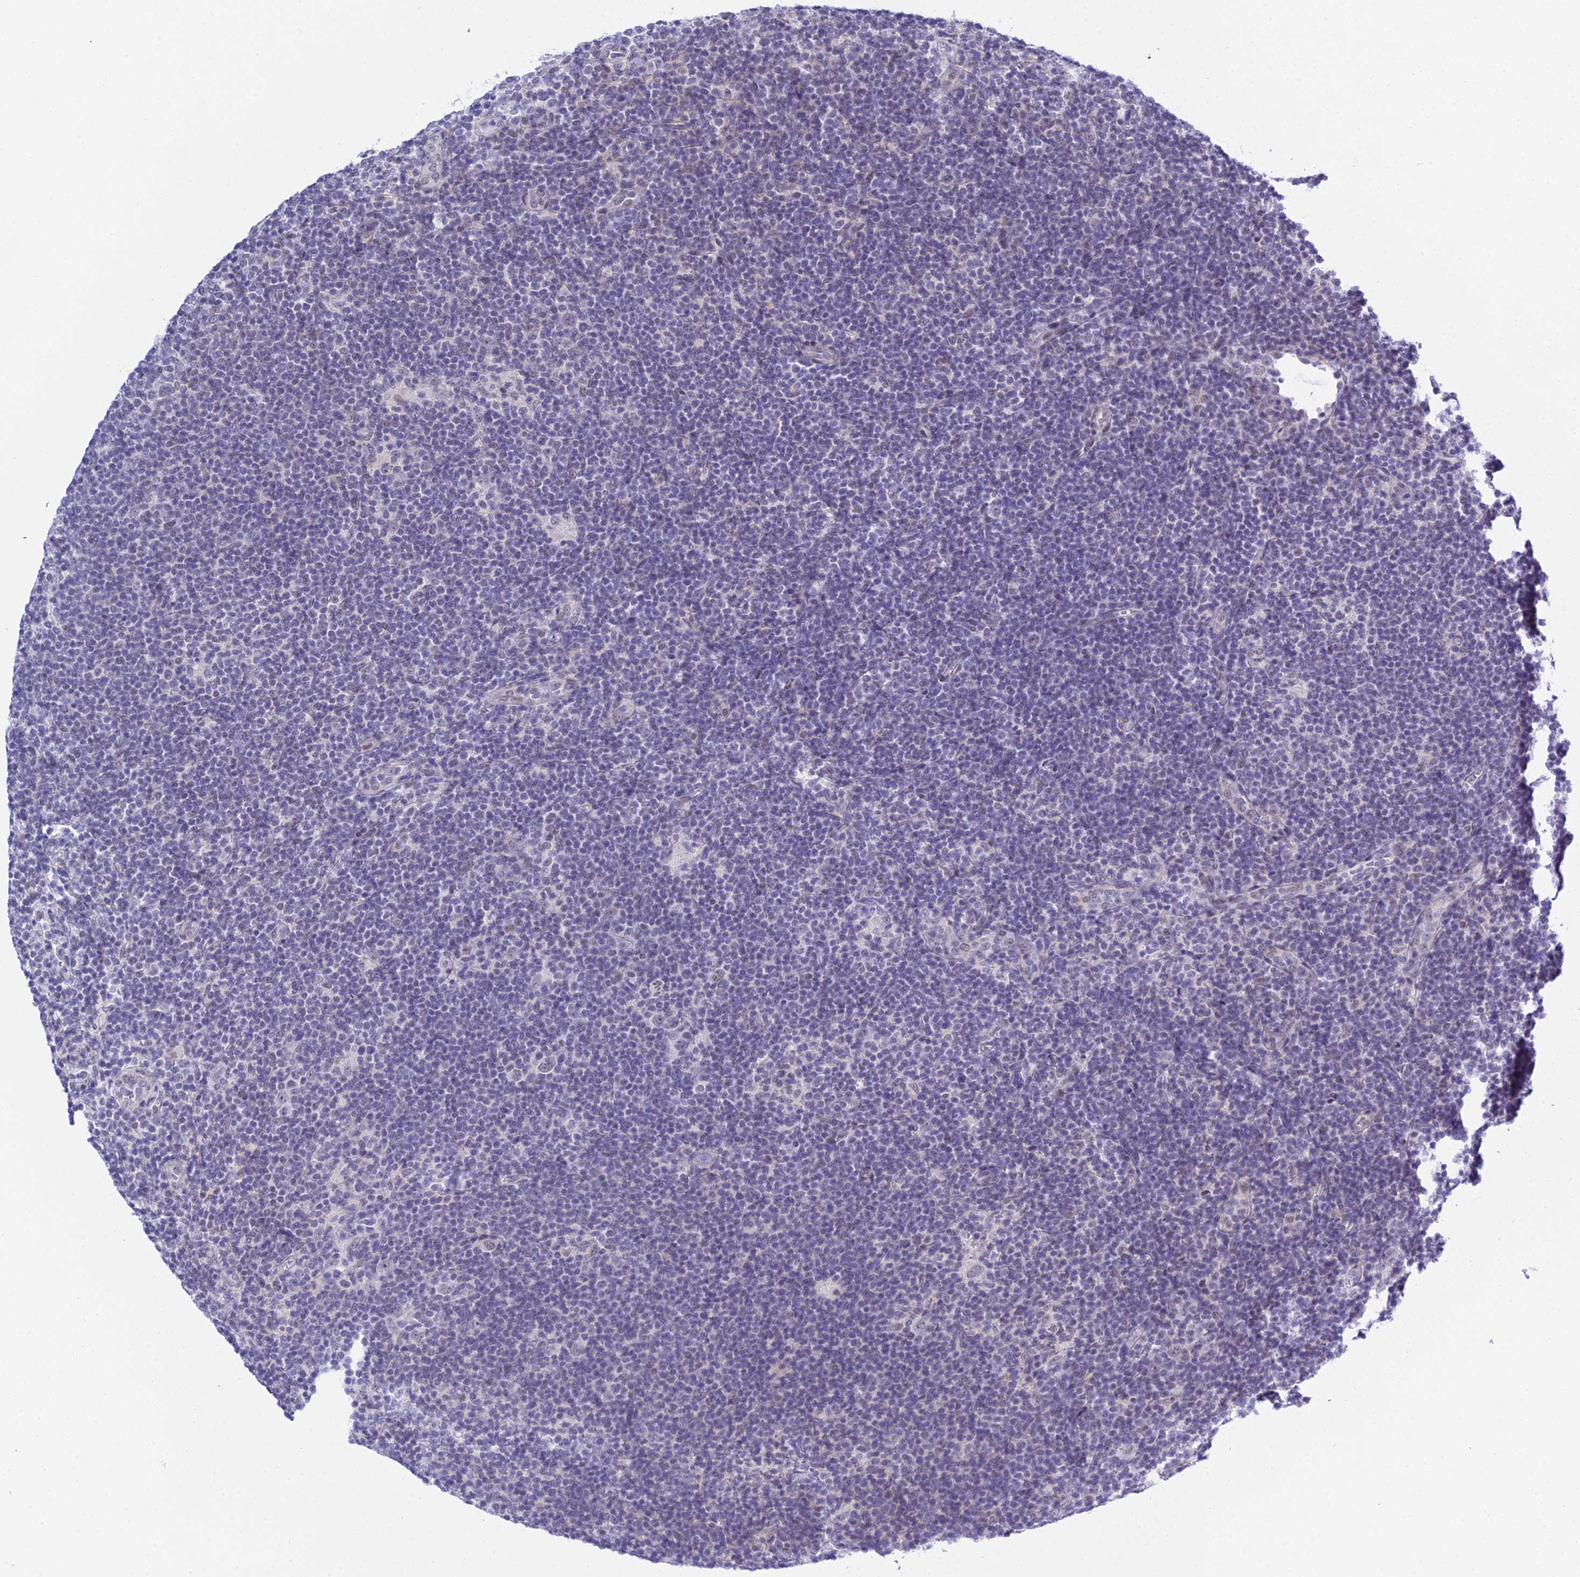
{"staining": {"intensity": "negative", "quantity": "none", "location": "none"}, "tissue": "lymphoma", "cell_type": "Tumor cells", "image_type": "cancer", "snomed": [{"axis": "morphology", "description": "Hodgkin's disease, NOS"}, {"axis": "topography", "description": "Lymph node"}], "caption": "A micrograph of Hodgkin's disease stained for a protein demonstrates no brown staining in tumor cells. The staining is performed using DAB brown chromogen with nuclei counter-stained in using hematoxylin.", "gene": "ZNF628", "patient": {"sex": "female", "age": 57}}